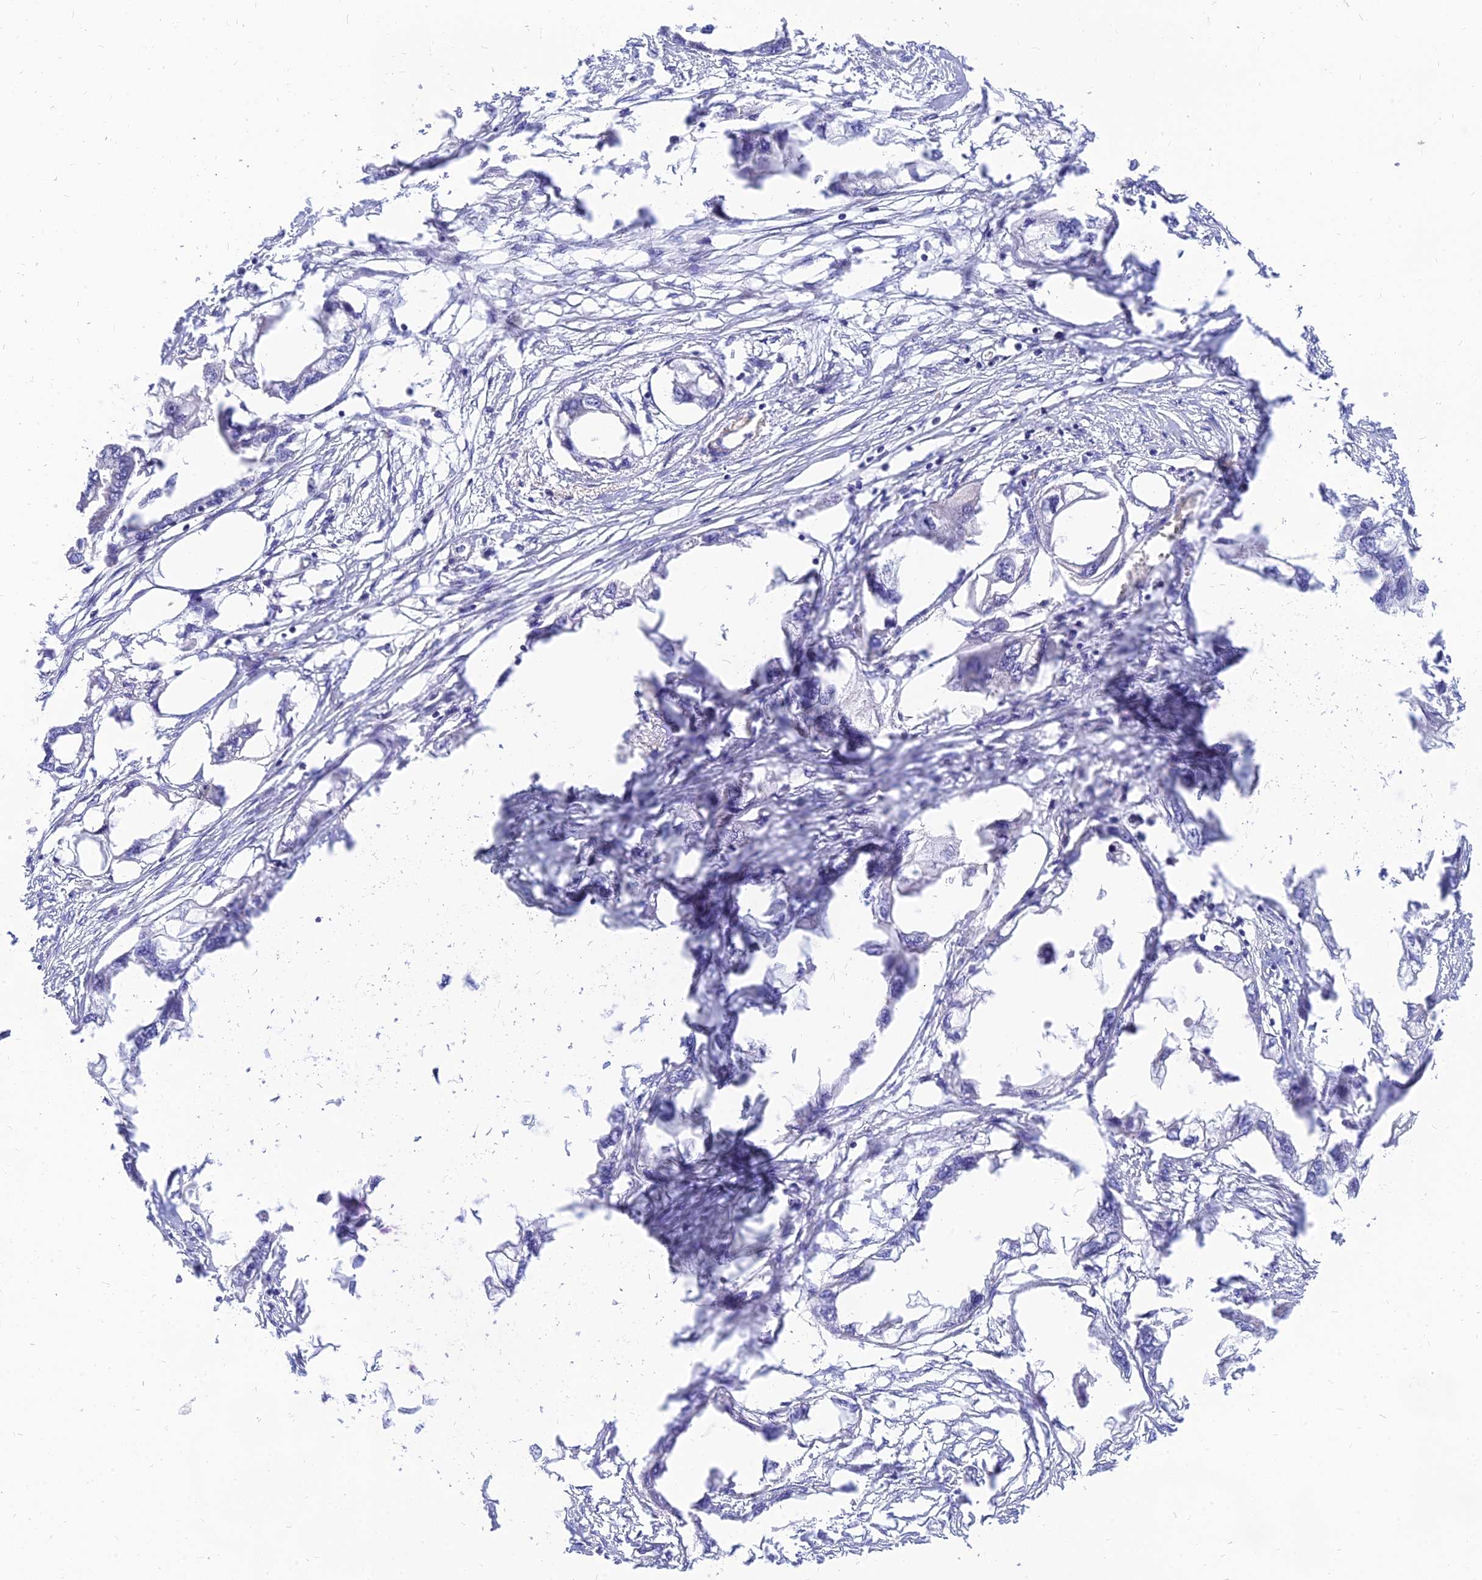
{"staining": {"intensity": "negative", "quantity": "none", "location": "none"}, "tissue": "endometrial cancer", "cell_type": "Tumor cells", "image_type": "cancer", "snomed": [{"axis": "morphology", "description": "Adenocarcinoma, NOS"}, {"axis": "morphology", "description": "Adenocarcinoma, metastatic, NOS"}, {"axis": "topography", "description": "Adipose tissue"}, {"axis": "topography", "description": "Endometrium"}], "caption": "An immunohistochemistry histopathology image of endometrial adenocarcinoma is shown. There is no staining in tumor cells of endometrial adenocarcinoma.", "gene": "ANKS4B", "patient": {"sex": "female", "age": 67}}